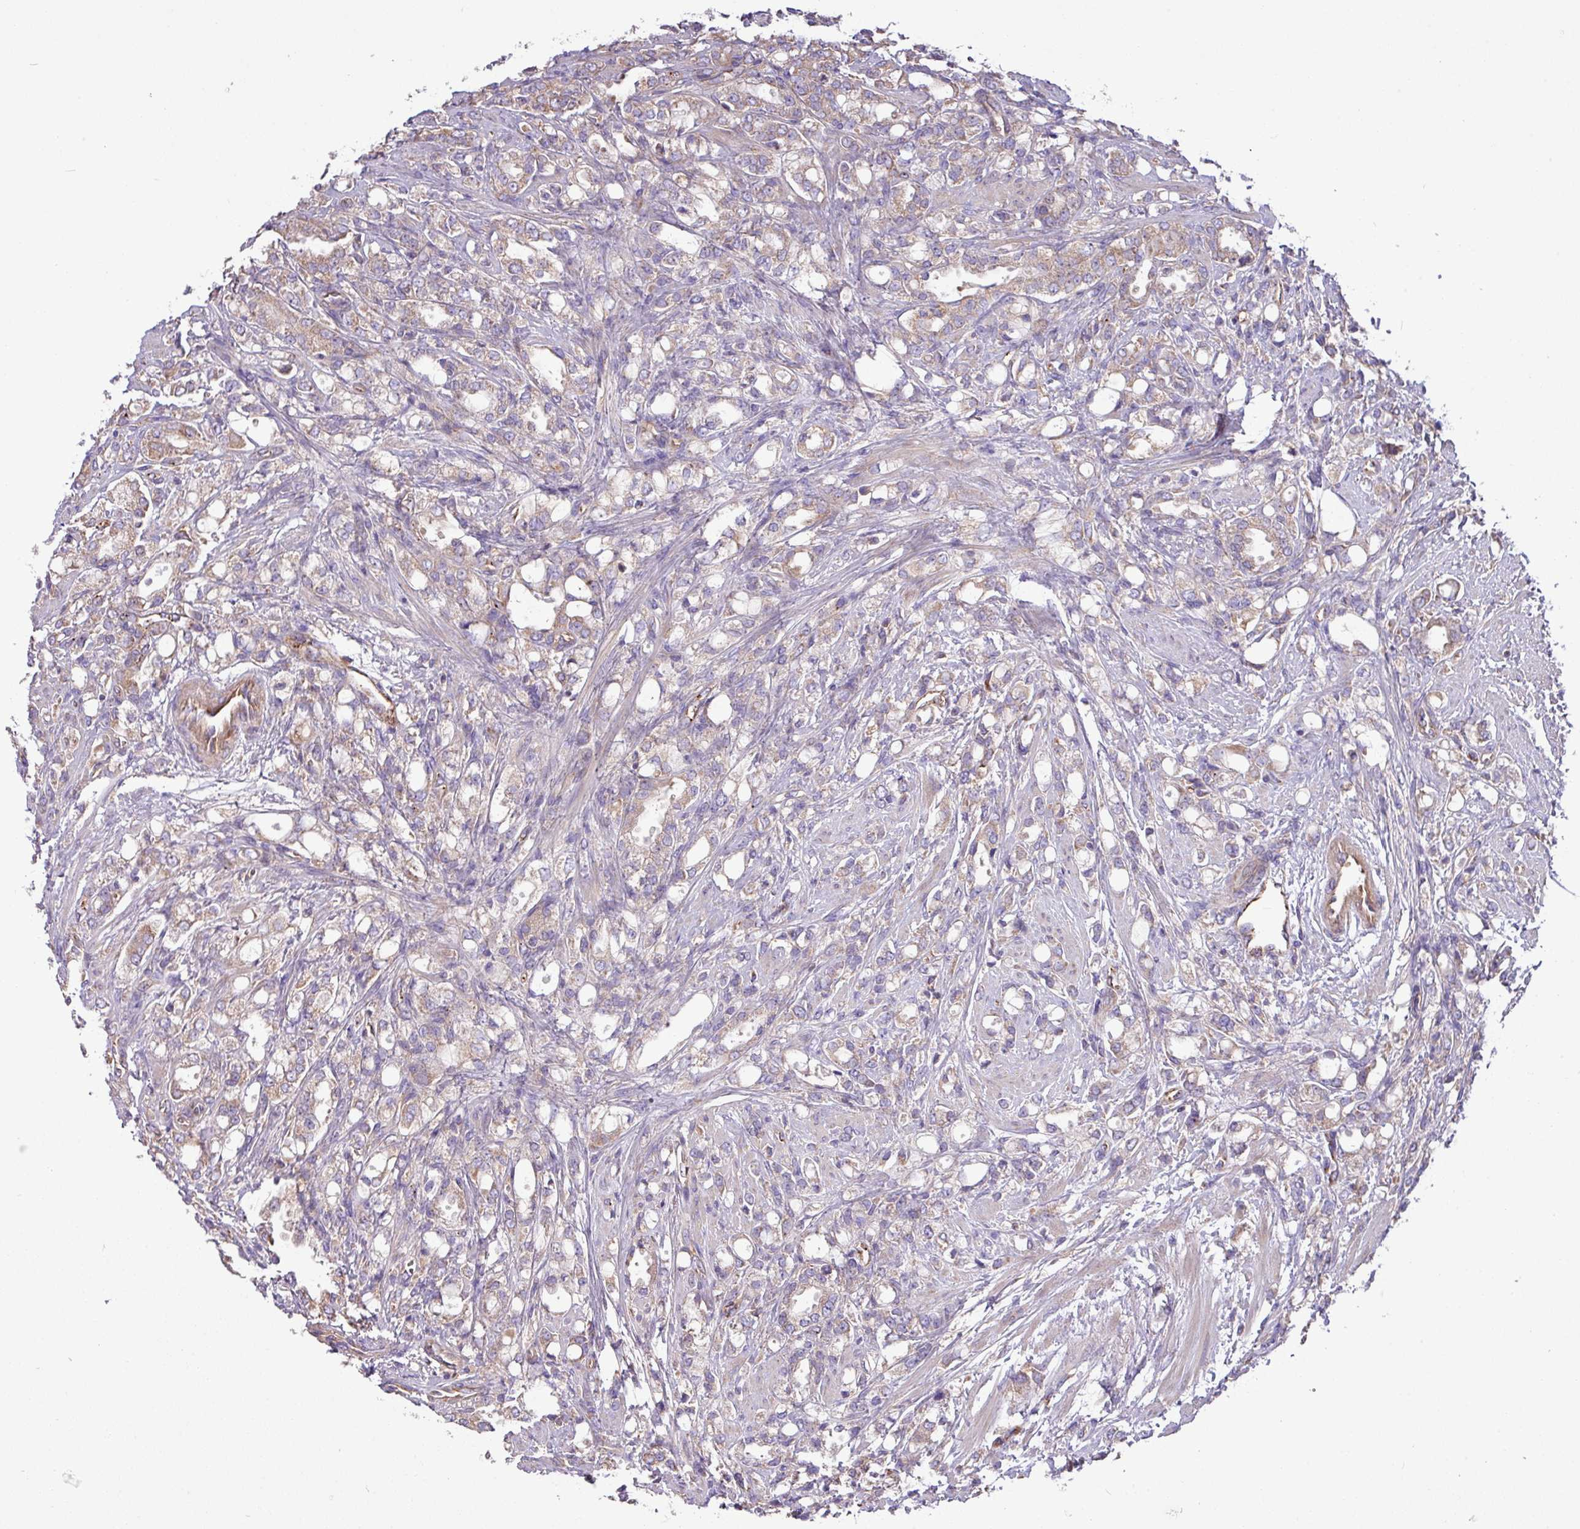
{"staining": {"intensity": "weak", "quantity": "<25%", "location": "cytoplasmic/membranous"}, "tissue": "prostate cancer", "cell_type": "Tumor cells", "image_type": "cancer", "snomed": [{"axis": "morphology", "description": "Adenocarcinoma, High grade"}, {"axis": "topography", "description": "Prostate"}], "caption": "High power microscopy photomicrograph of an IHC image of high-grade adenocarcinoma (prostate), revealing no significant positivity in tumor cells.", "gene": "PPM1J", "patient": {"sex": "male", "age": 62}}